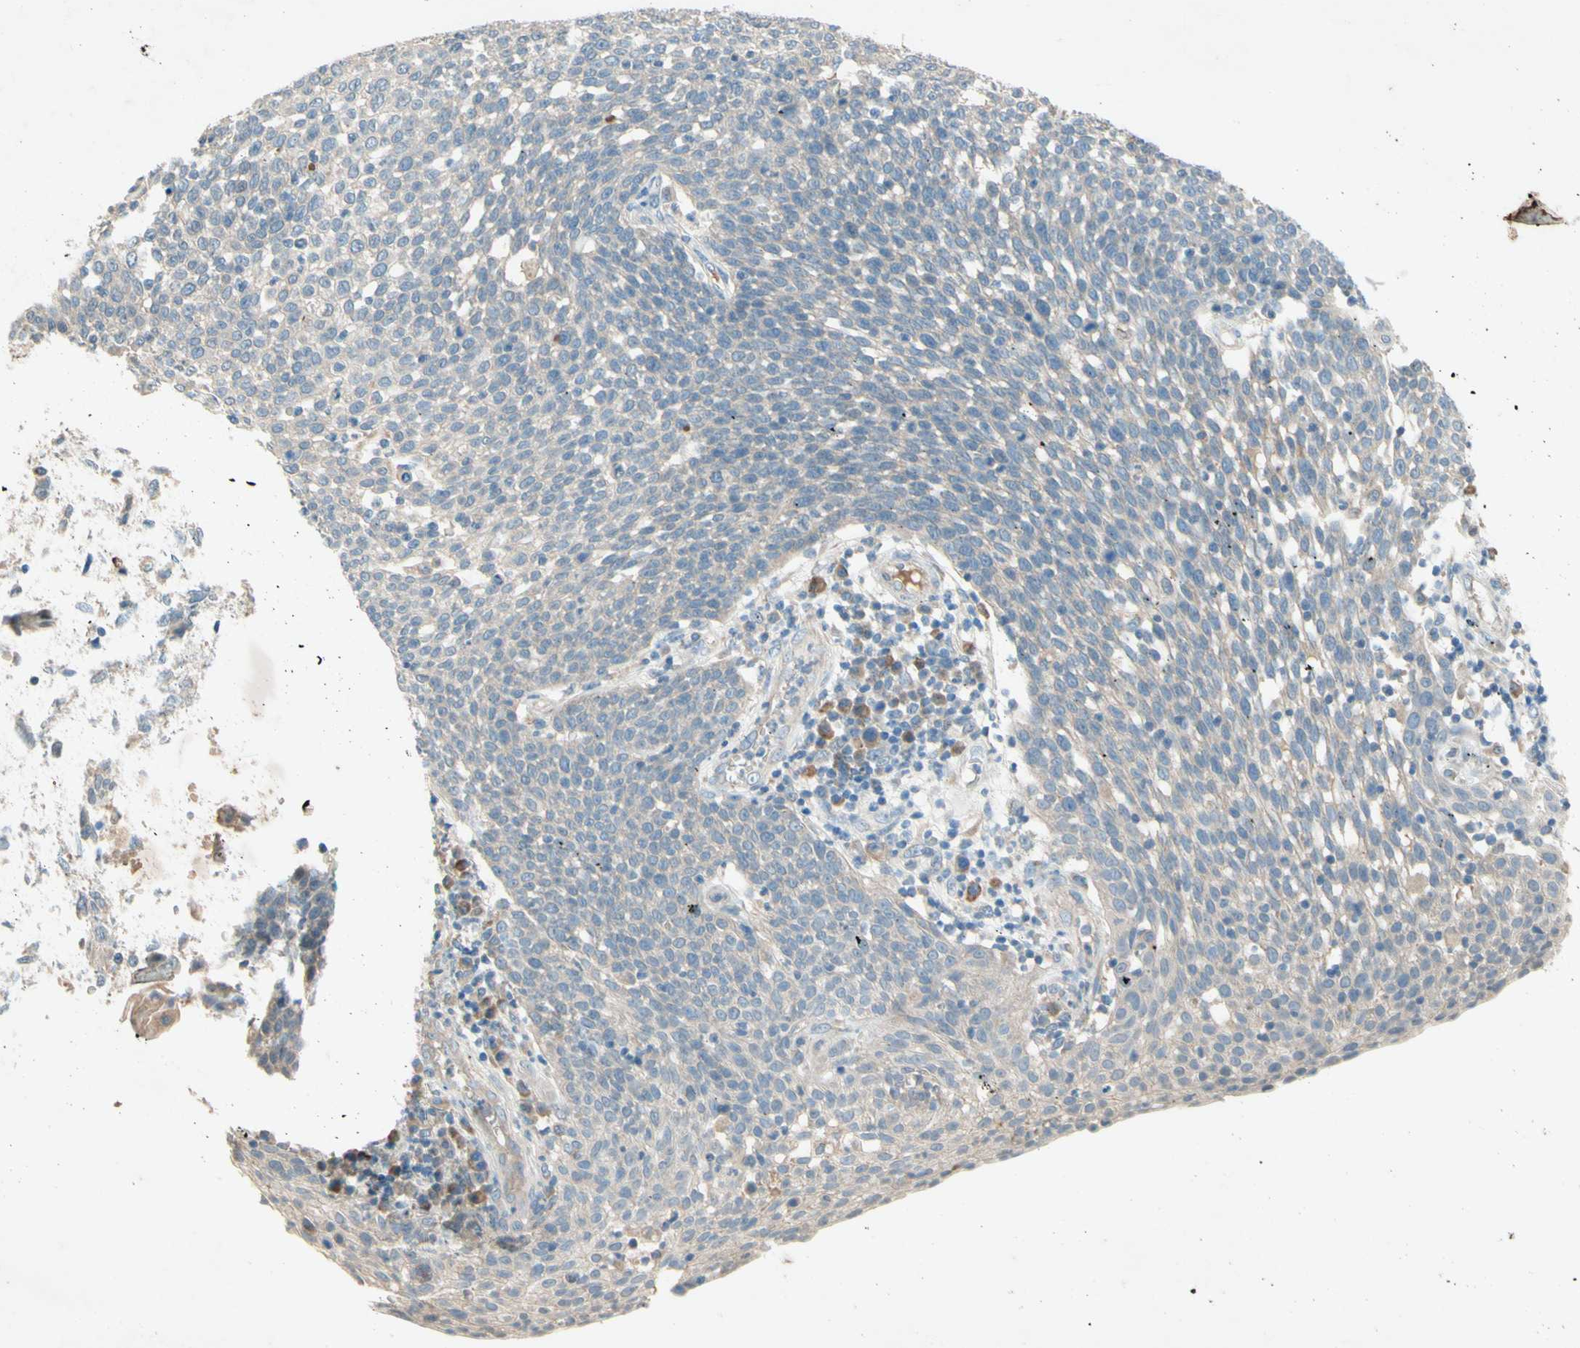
{"staining": {"intensity": "negative", "quantity": "none", "location": "none"}, "tissue": "cervical cancer", "cell_type": "Tumor cells", "image_type": "cancer", "snomed": [{"axis": "morphology", "description": "Squamous cell carcinoma, NOS"}, {"axis": "topography", "description": "Cervix"}], "caption": "A high-resolution image shows immunohistochemistry staining of cervical cancer, which shows no significant positivity in tumor cells.", "gene": "IL2", "patient": {"sex": "female", "age": 34}}